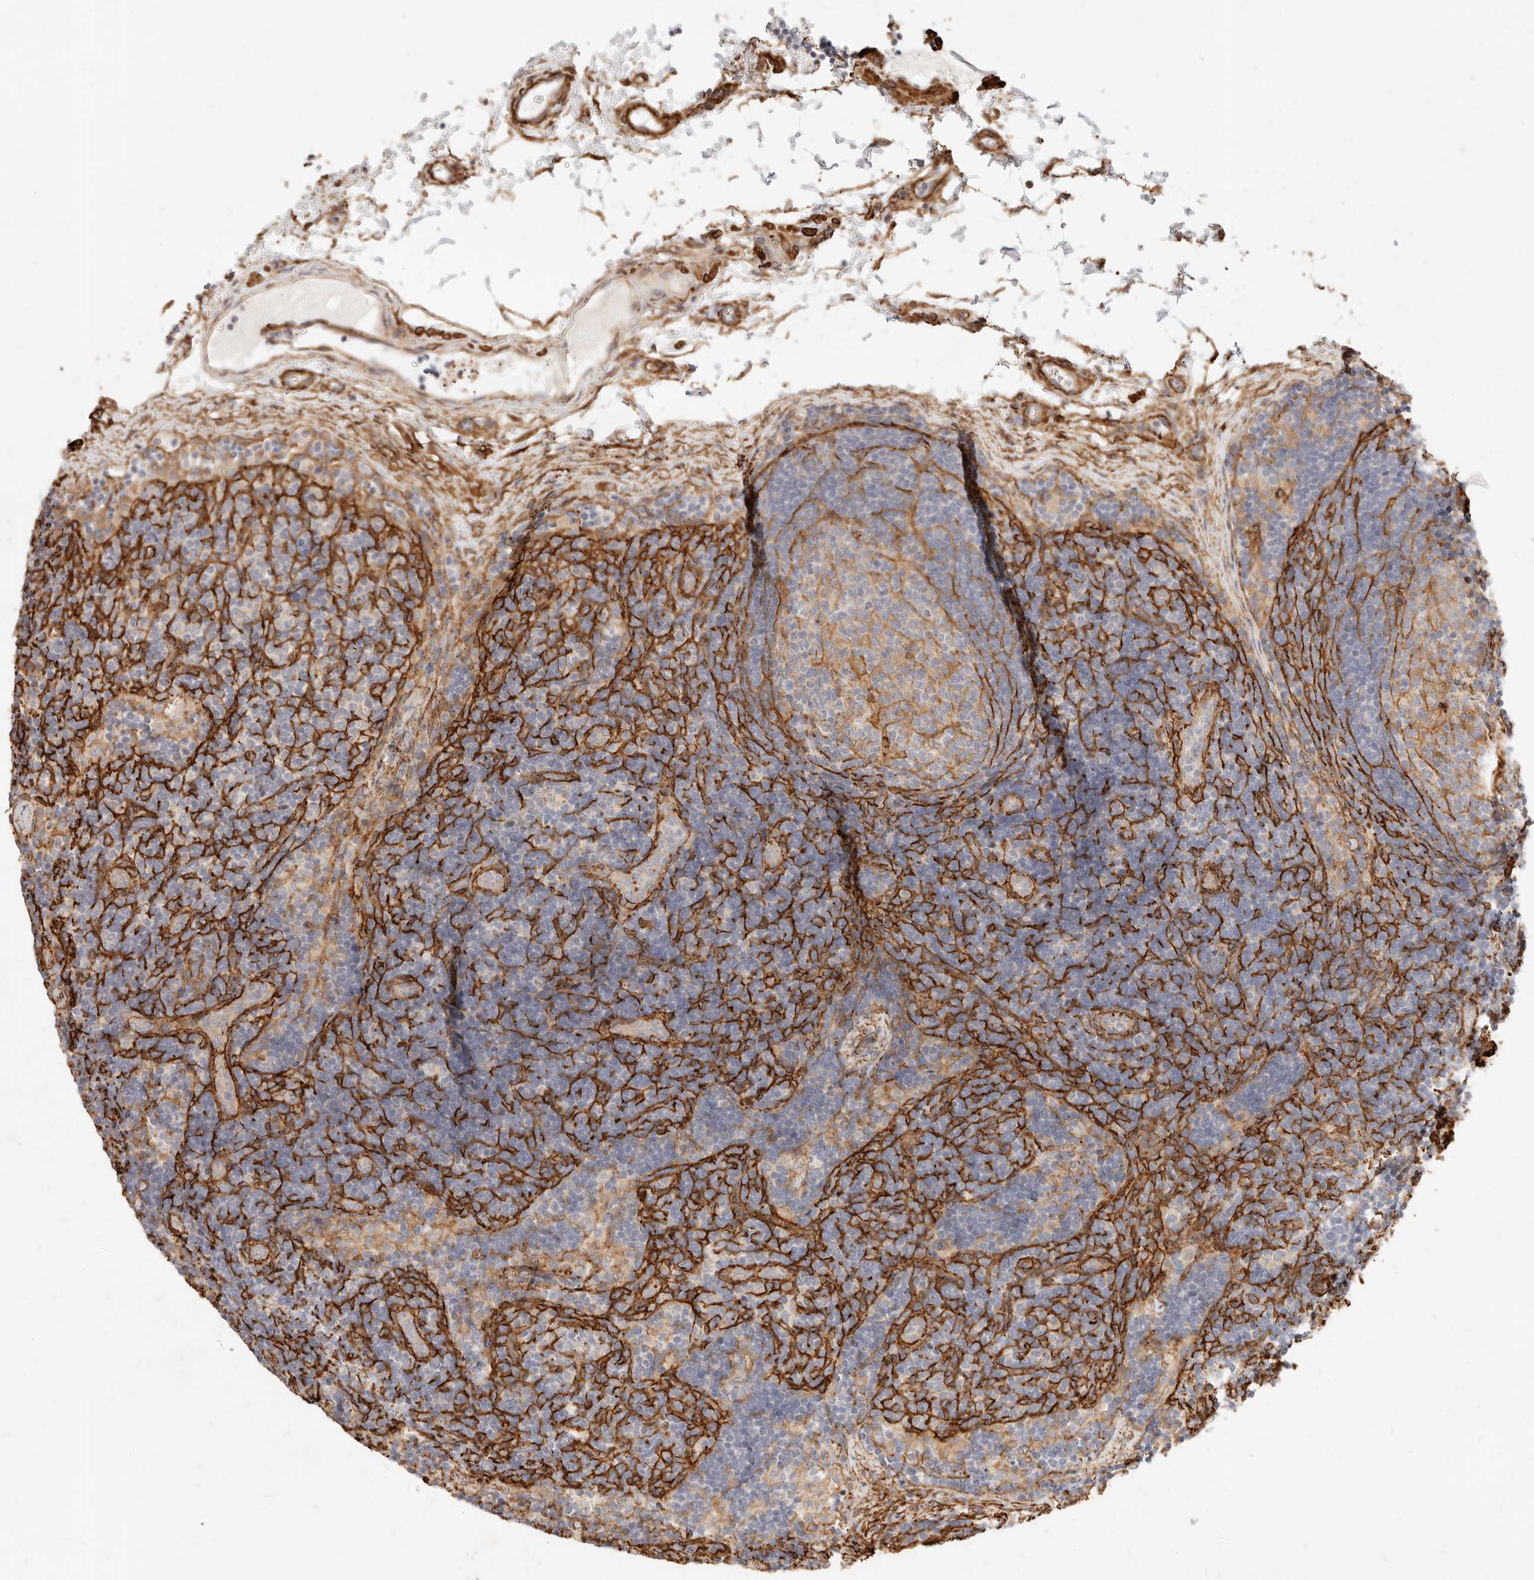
{"staining": {"intensity": "weak", "quantity": "<25%", "location": "cytoplasmic/membranous"}, "tissue": "lymph node", "cell_type": "Germinal center cells", "image_type": "normal", "snomed": [{"axis": "morphology", "description": "Normal tissue, NOS"}, {"axis": "topography", "description": "Lymph node"}], "caption": "IHC of benign human lymph node reveals no positivity in germinal center cells. Brightfield microscopy of IHC stained with DAB (brown) and hematoxylin (blue), captured at high magnification.", "gene": "TMTC2", "patient": {"sex": "female", "age": 22}}